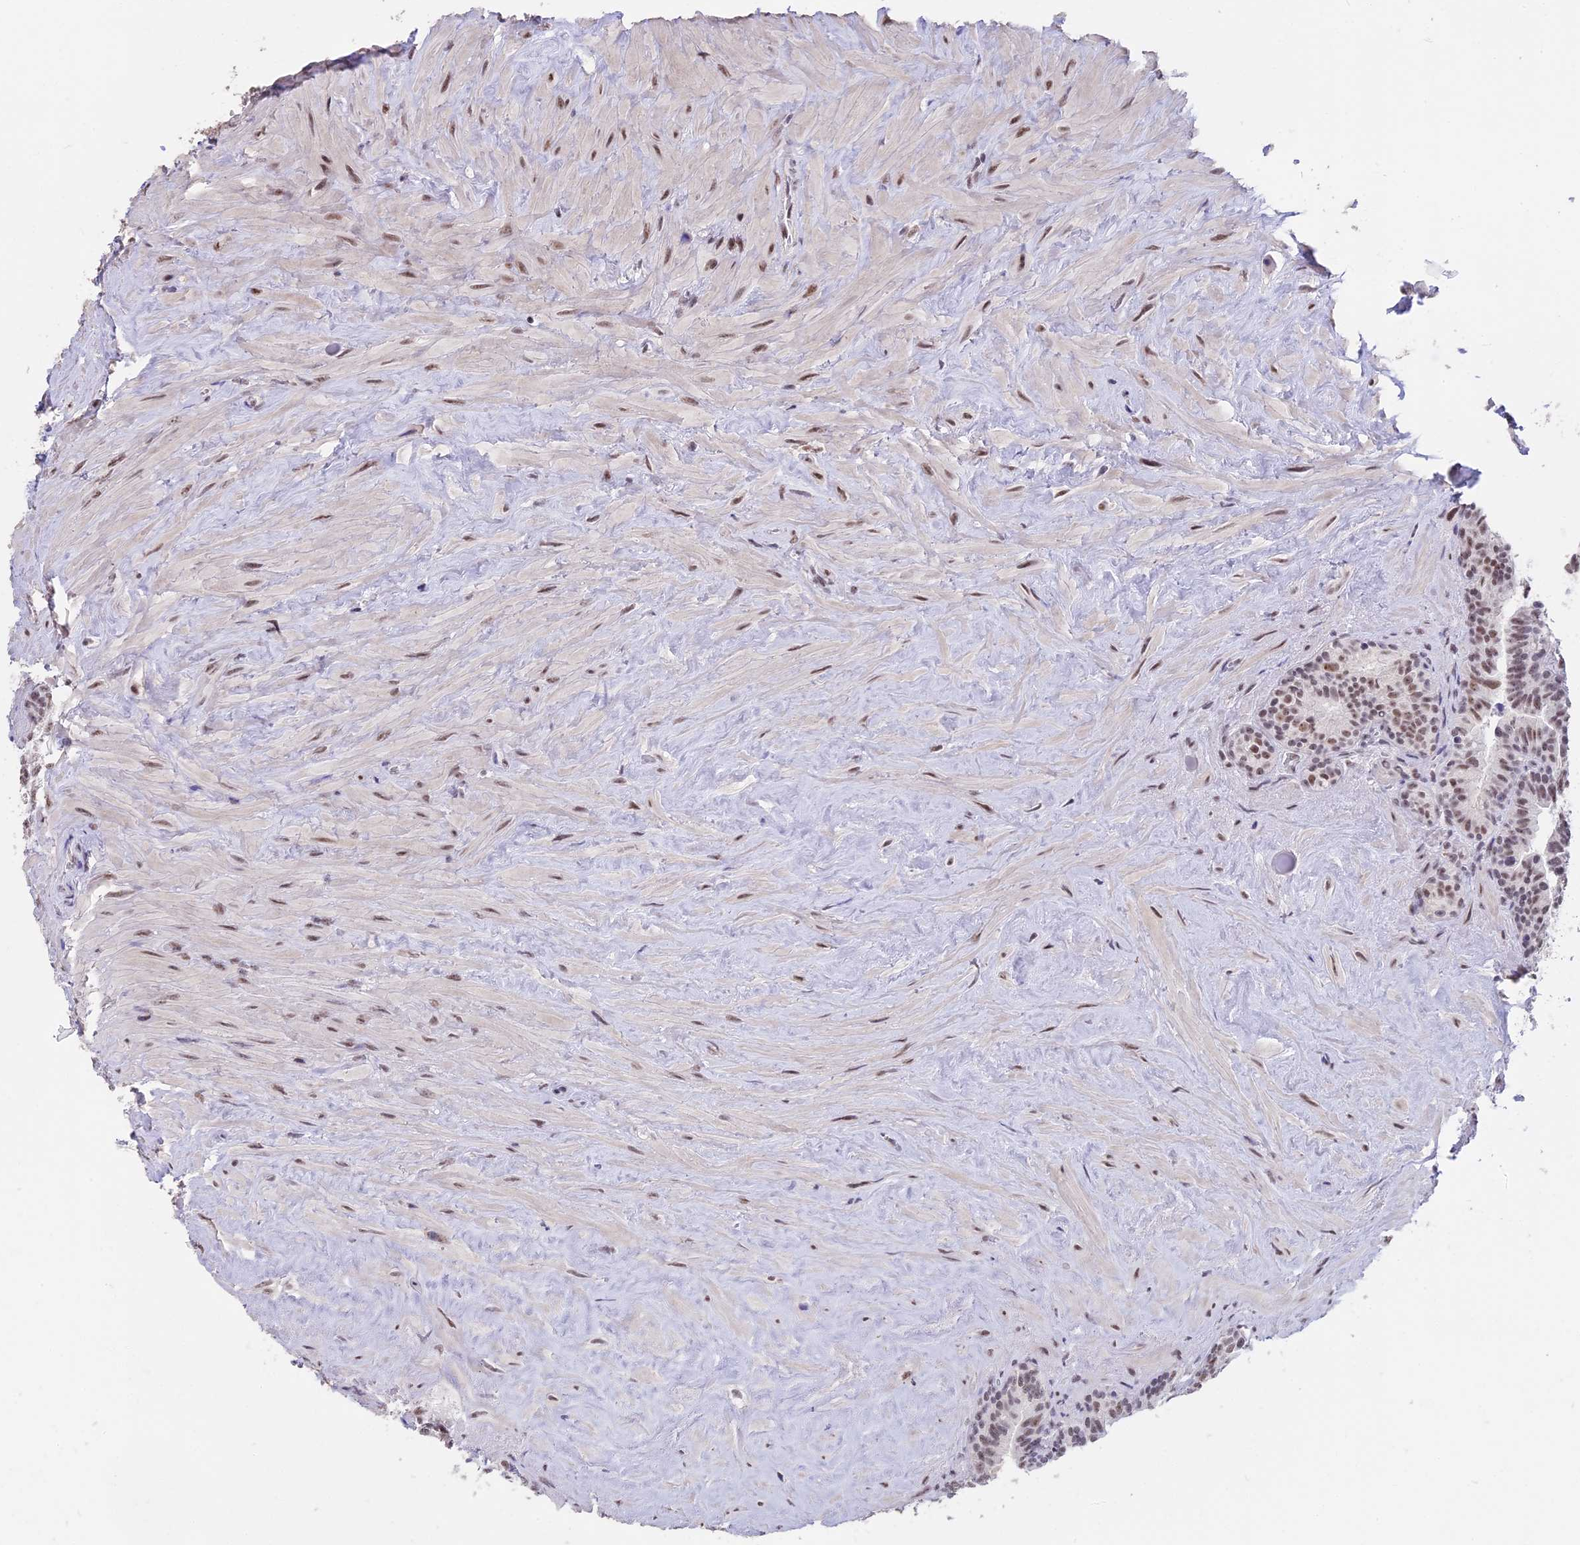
{"staining": {"intensity": "moderate", "quantity": ">75%", "location": "nuclear"}, "tissue": "seminal vesicle", "cell_type": "Glandular cells", "image_type": "normal", "snomed": [{"axis": "morphology", "description": "Normal tissue, NOS"}, {"axis": "topography", "description": "Seminal veicle"}], "caption": "The photomicrograph shows a brown stain indicating the presence of a protein in the nuclear of glandular cells in seminal vesicle. The staining is performed using DAB brown chromogen to label protein expression. The nuclei are counter-stained blue using hematoxylin.", "gene": "SETD2", "patient": {"sex": "male", "age": 68}}